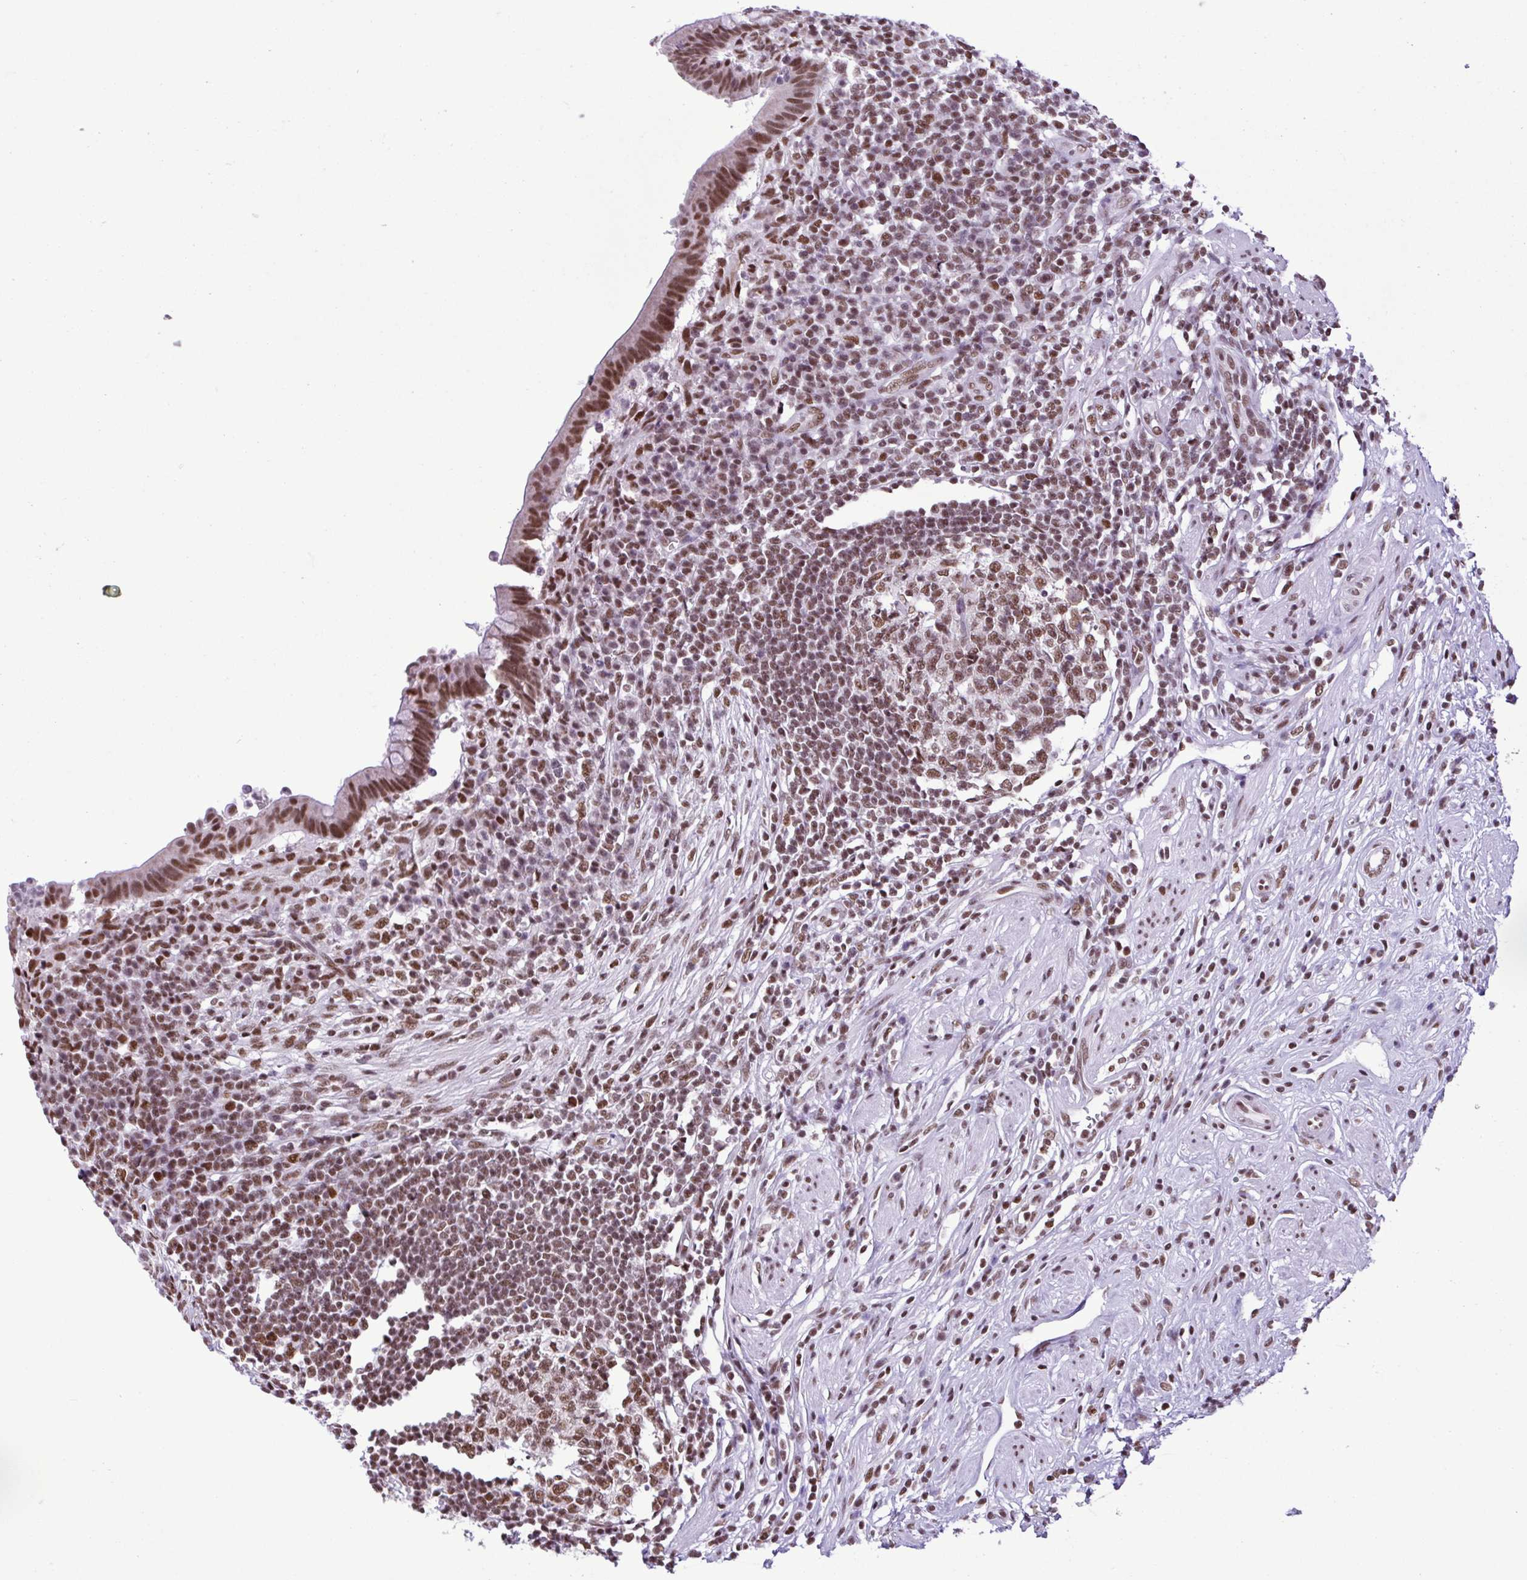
{"staining": {"intensity": "moderate", "quantity": ">75%", "location": "nuclear"}, "tissue": "appendix", "cell_type": "Glandular cells", "image_type": "normal", "snomed": [{"axis": "morphology", "description": "Normal tissue, NOS"}, {"axis": "topography", "description": "Appendix"}], "caption": "Protein staining by immunohistochemistry displays moderate nuclear staining in about >75% of glandular cells in unremarkable appendix.", "gene": "TIMM21", "patient": {"sex": "female", "age": 56}}